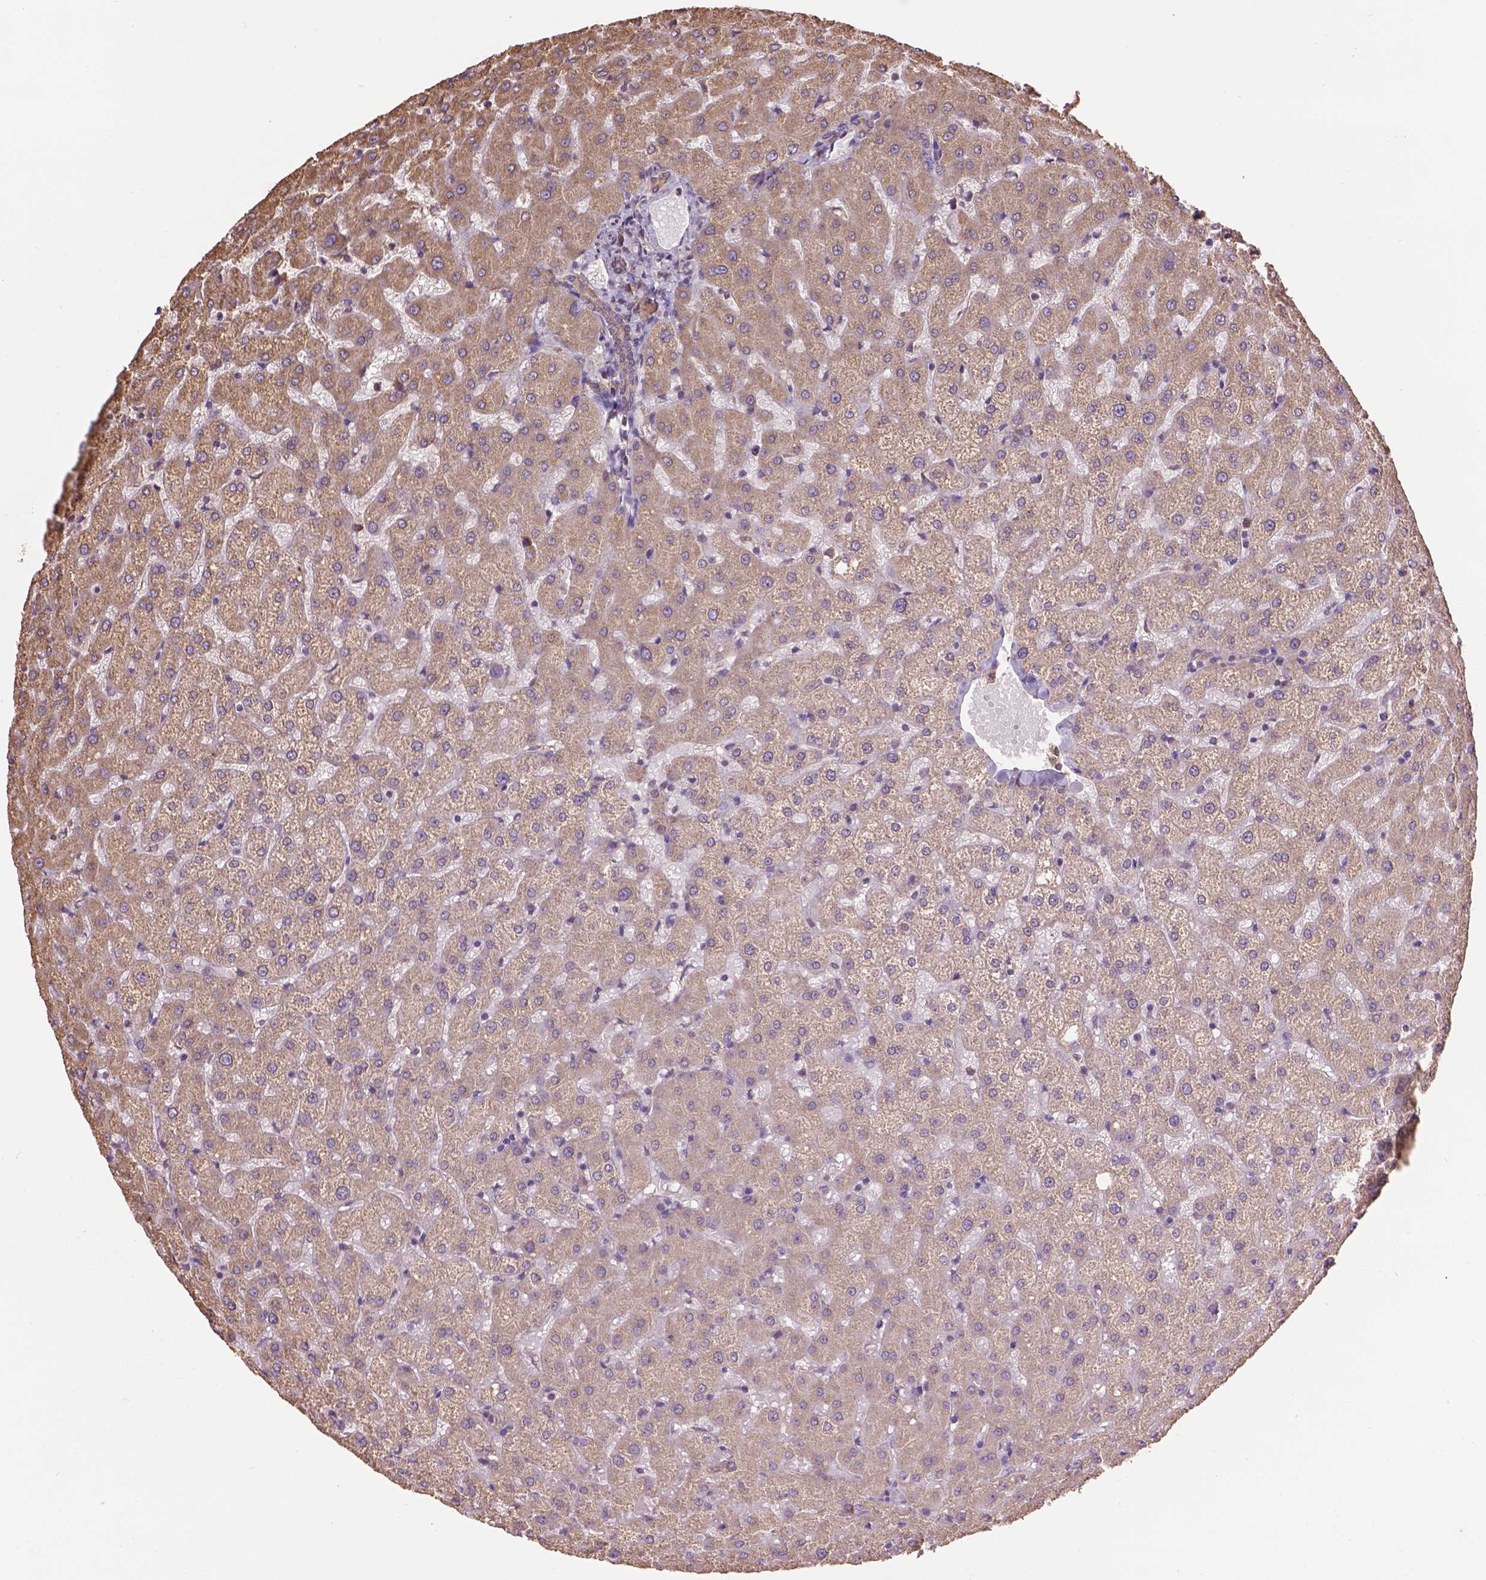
{"staining": {"intensity": "weak", "quantity": ">75%", "location": "cytoplasmic/membranous"}, "tissue": "liver", "cell_type": "Cholangiocytes", "image_type": "normal", "snomed": [{"axis": "morphology", "description": "Normal tissue, NOS"}, {"axis": "topography", "description": "Liver"}], "caption": "The histopathology image reveals staining of benign liver, revealing weak cytoplasmic/membranous protein positivity (brown color) within cholangiocytes.", "gene": "PPP2R5E", "patient": {"sex": "female", "age": 50}}